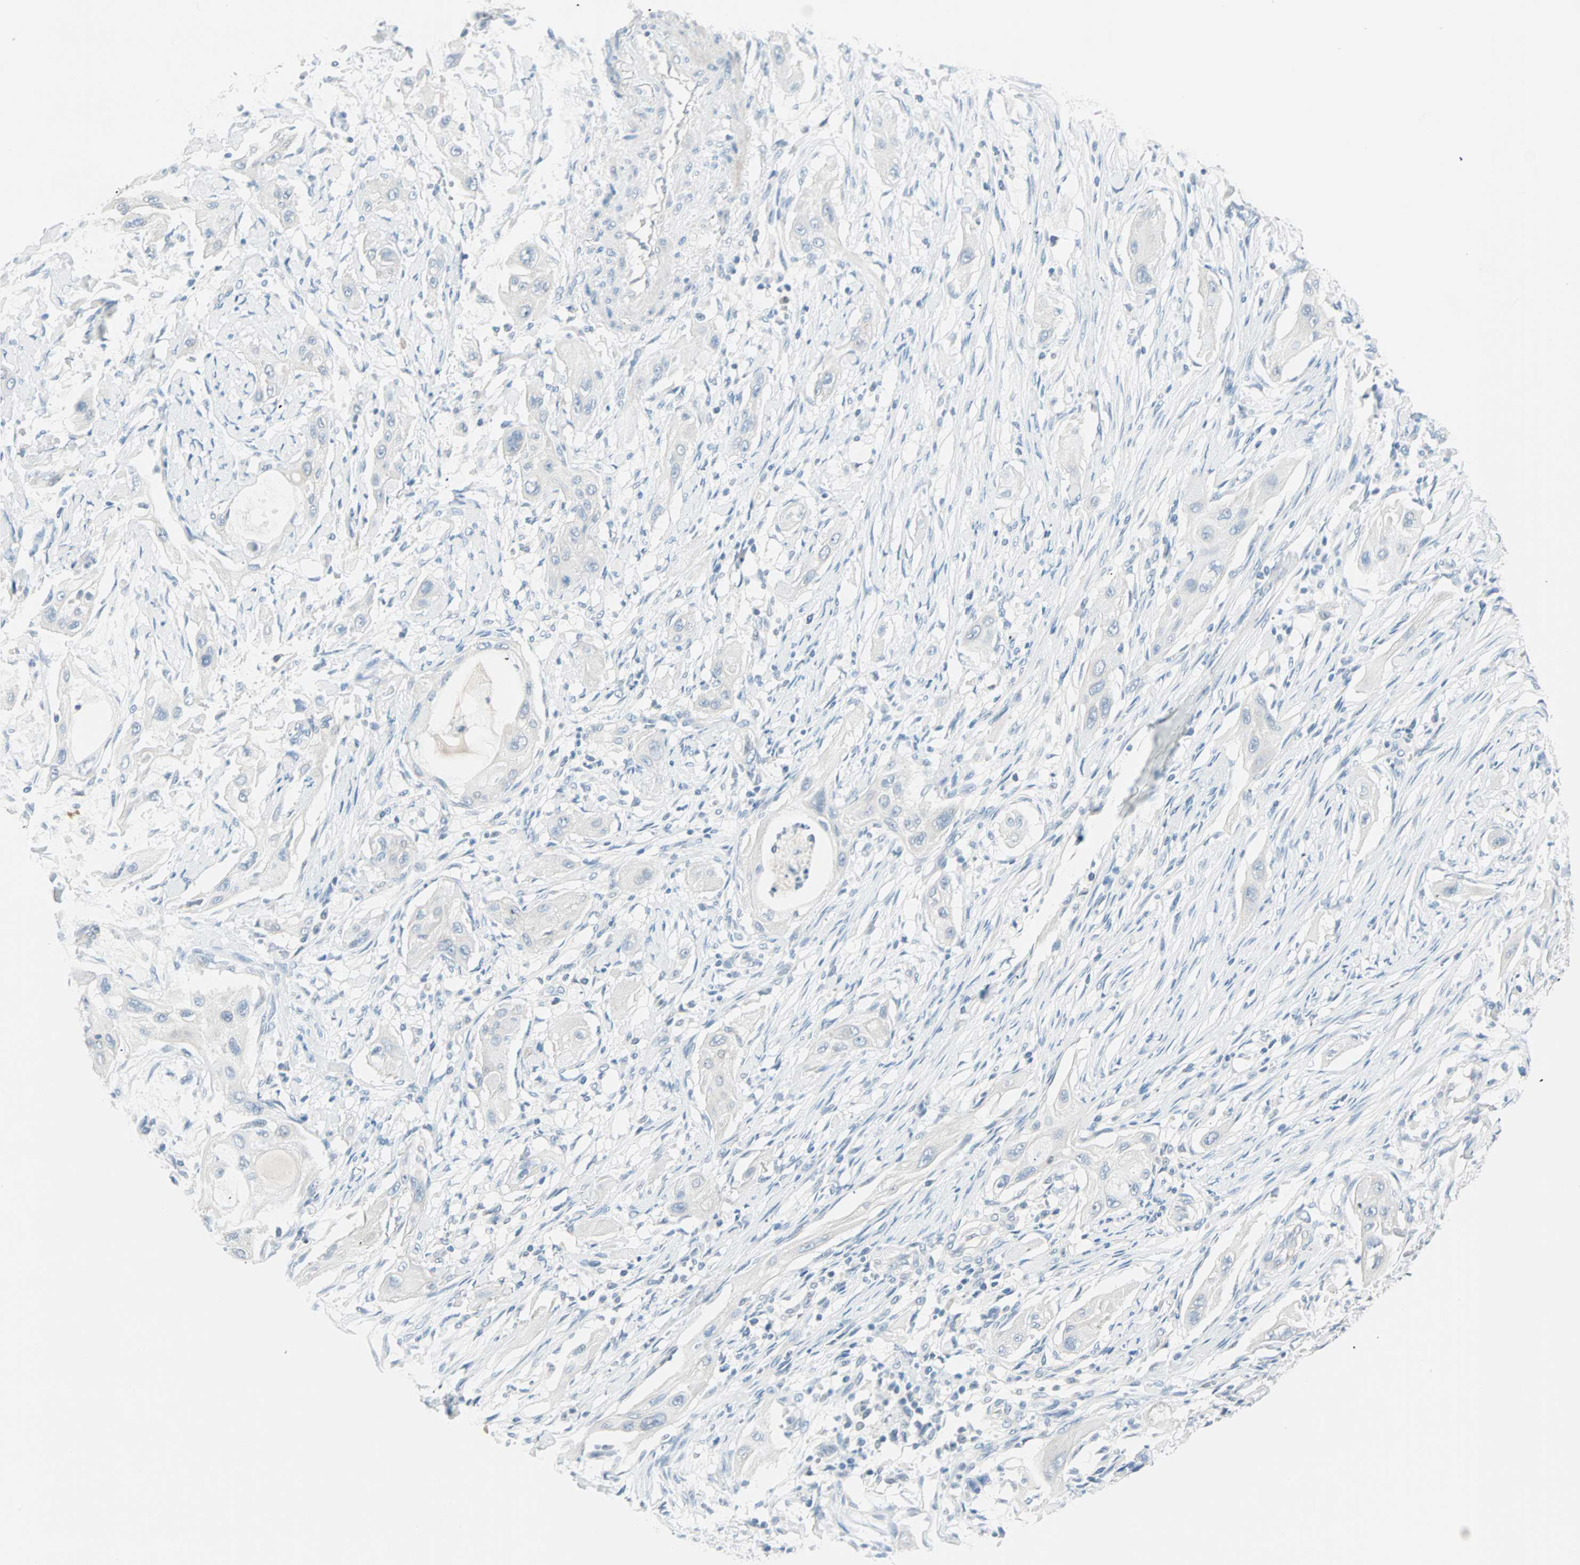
{"staining": {"intensity": "negative", "quantity": "none", "location": "none"}, "tissue": "lung cancer", "cell_type": "Tumor cells", "image_type": "cancer", "snomed": [{"axis": "morphology", "description": "Squamous cell carcinoma, NOS"}, {"axis": "topography", "description": "Lung"}], "caption": "Immunohistochemistry (IHC) of lung squamous cell carcinoma demonstrates no expression in tumor cells.", "gene": "ATF6", "patient": {"sex": "female", "age": 47}}